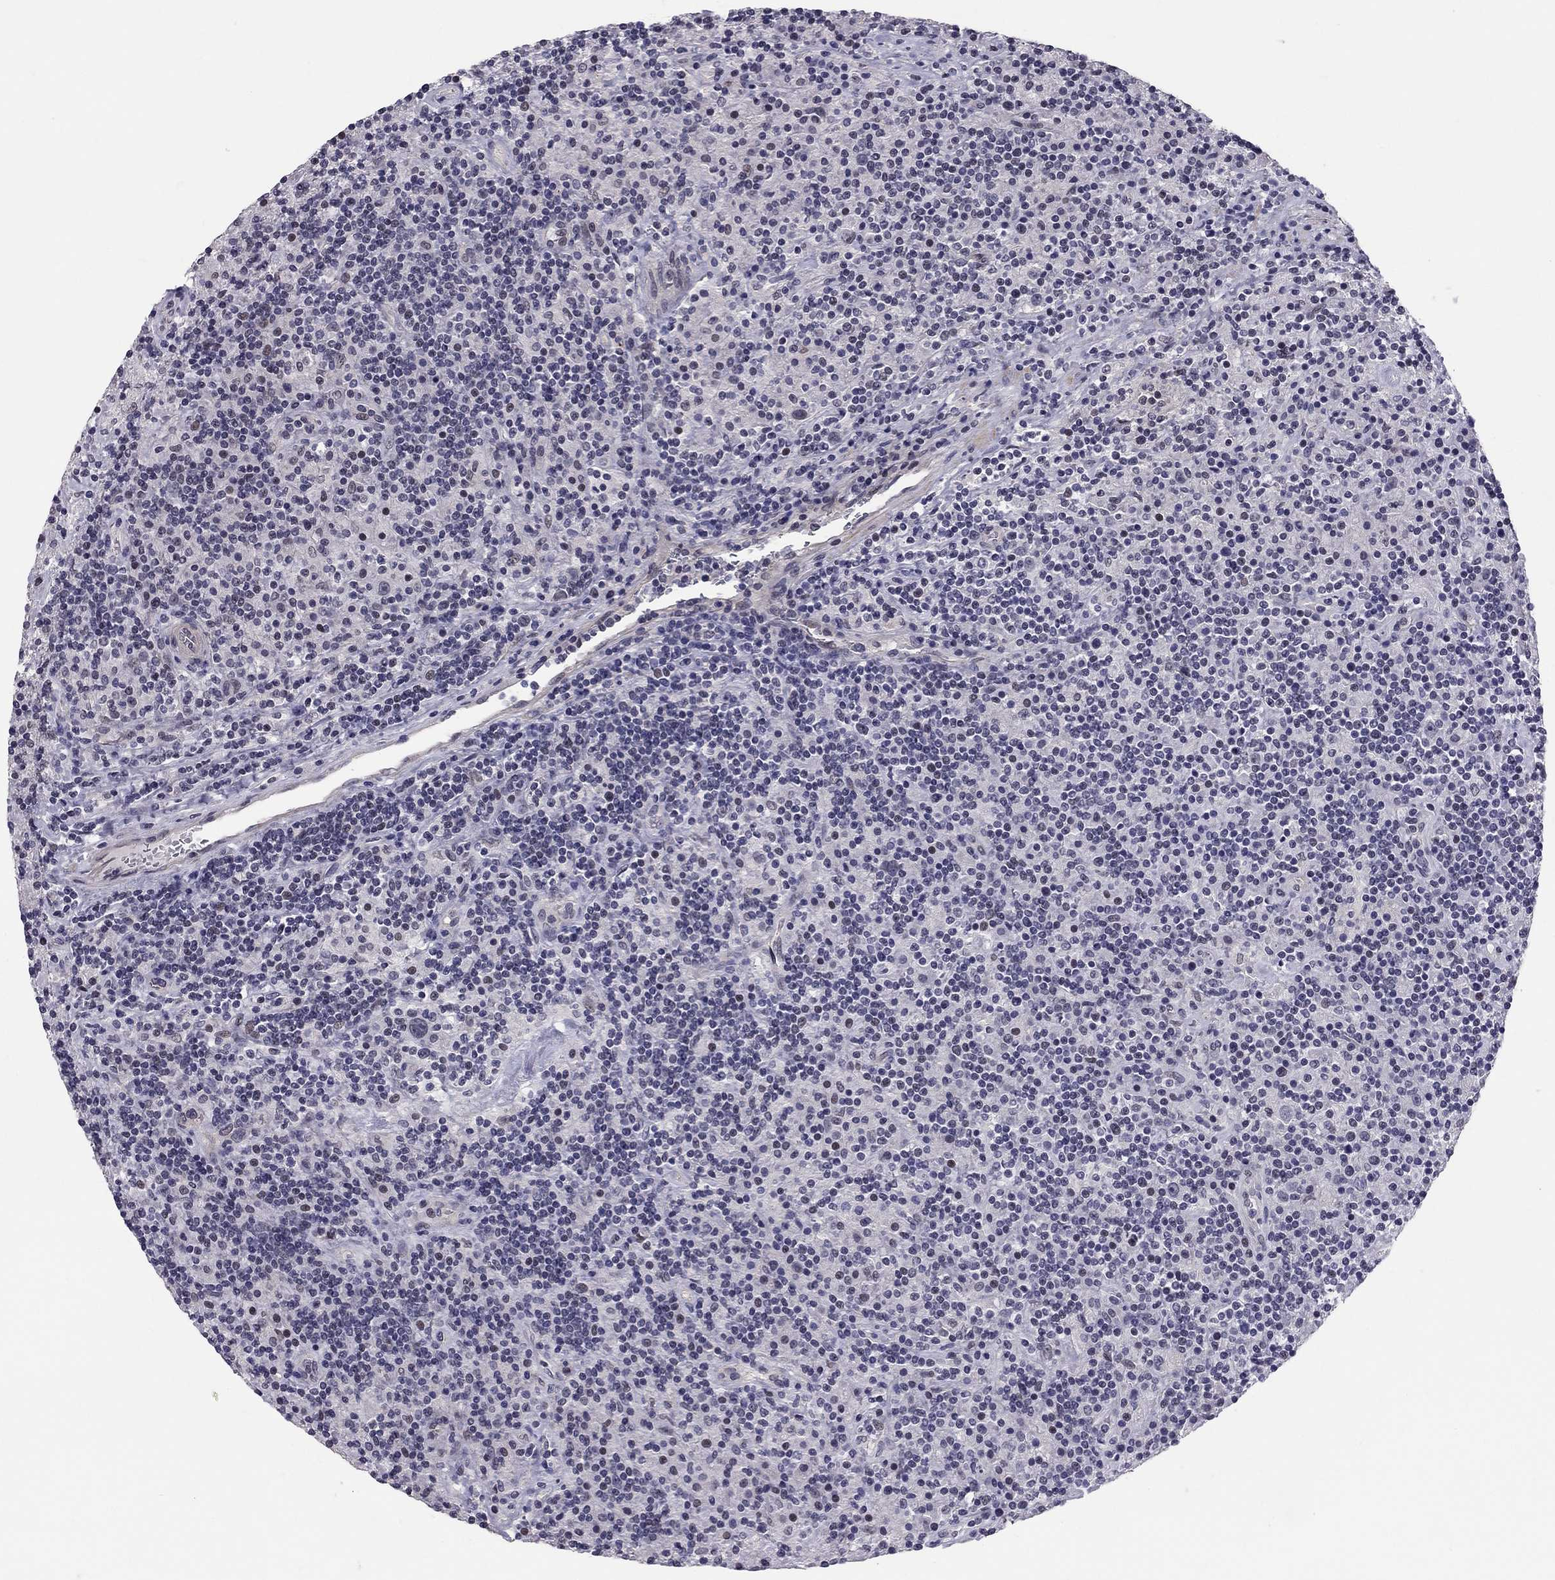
{"staining": {"intensity": "negative", "quantity": "none", "location": "none"}, "tissue": "lymphoma", "cell_type": "Tumor cells", "image_type": "cancer", "snomed": [{"axis": "morphology", "description": "Hodgkin's disease, NOS"}, {"axis": "topography", "description": "Lymph node"}], "caption": "Human Hodgkin's disease stained for a protein using immunohistochemistry displays no expression in tumor cells.", "gene": "GJB4", "patient": {"sex": "male", "age": 70}}